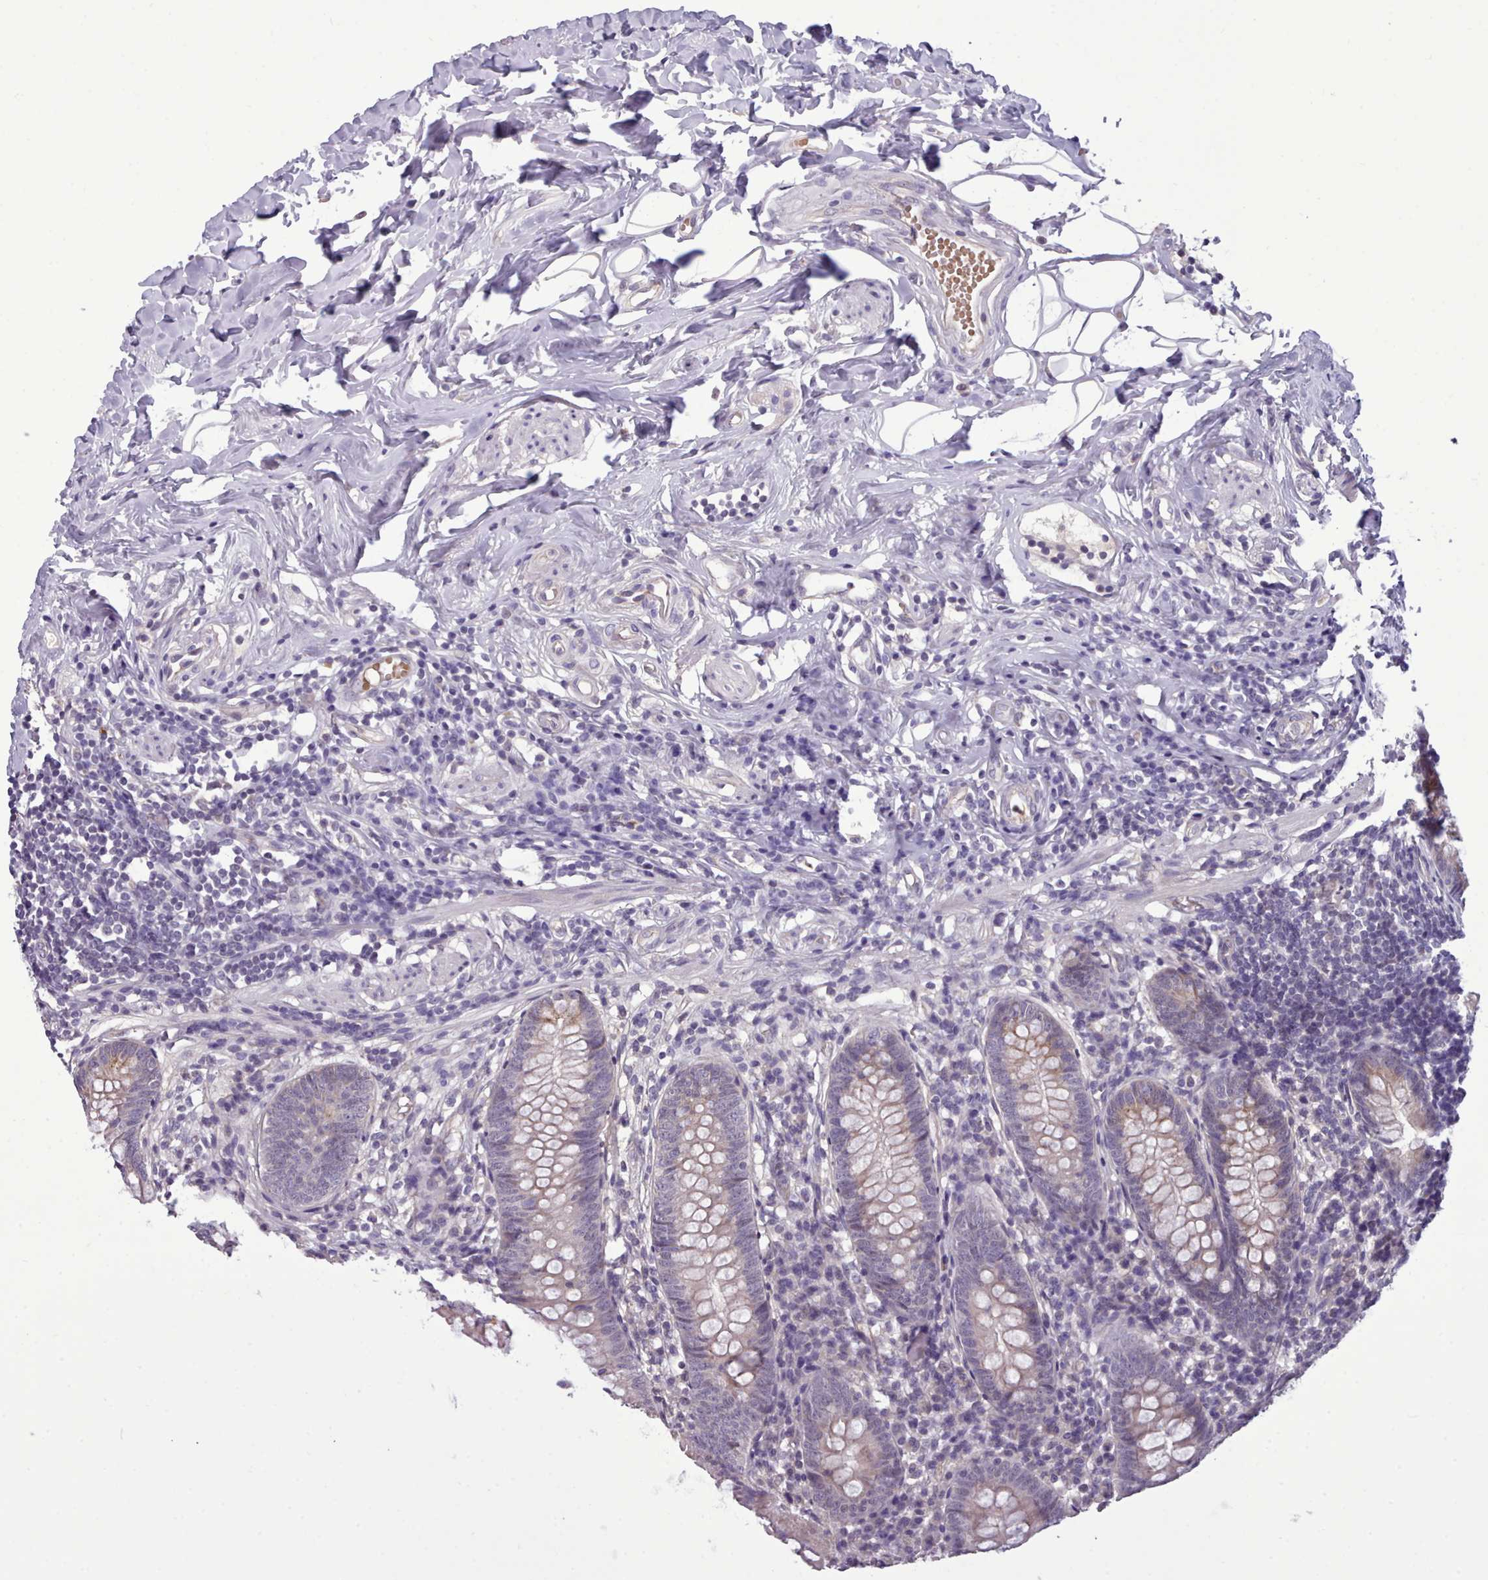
{"staining": {"intensity": "weak", "quantity": "25%-75%", "location": "cytoplasmic/membranous"}, "tissue": "appendix", "cell_type": "Glandular cells", "image_type": "normal", "snomed": [{"axis": "morphology", "description": "Normal tissue, NOS"}, {"axis": "topography", "description": "Appendix"}], "caption": "Appendix stained with DAB IHC displays low levels of weak cytoplasmic/membranous expression in about 25%-75% of glandular cells.", "gene": "KCTD16", "patient": {"sex": "female", "age": 62}}